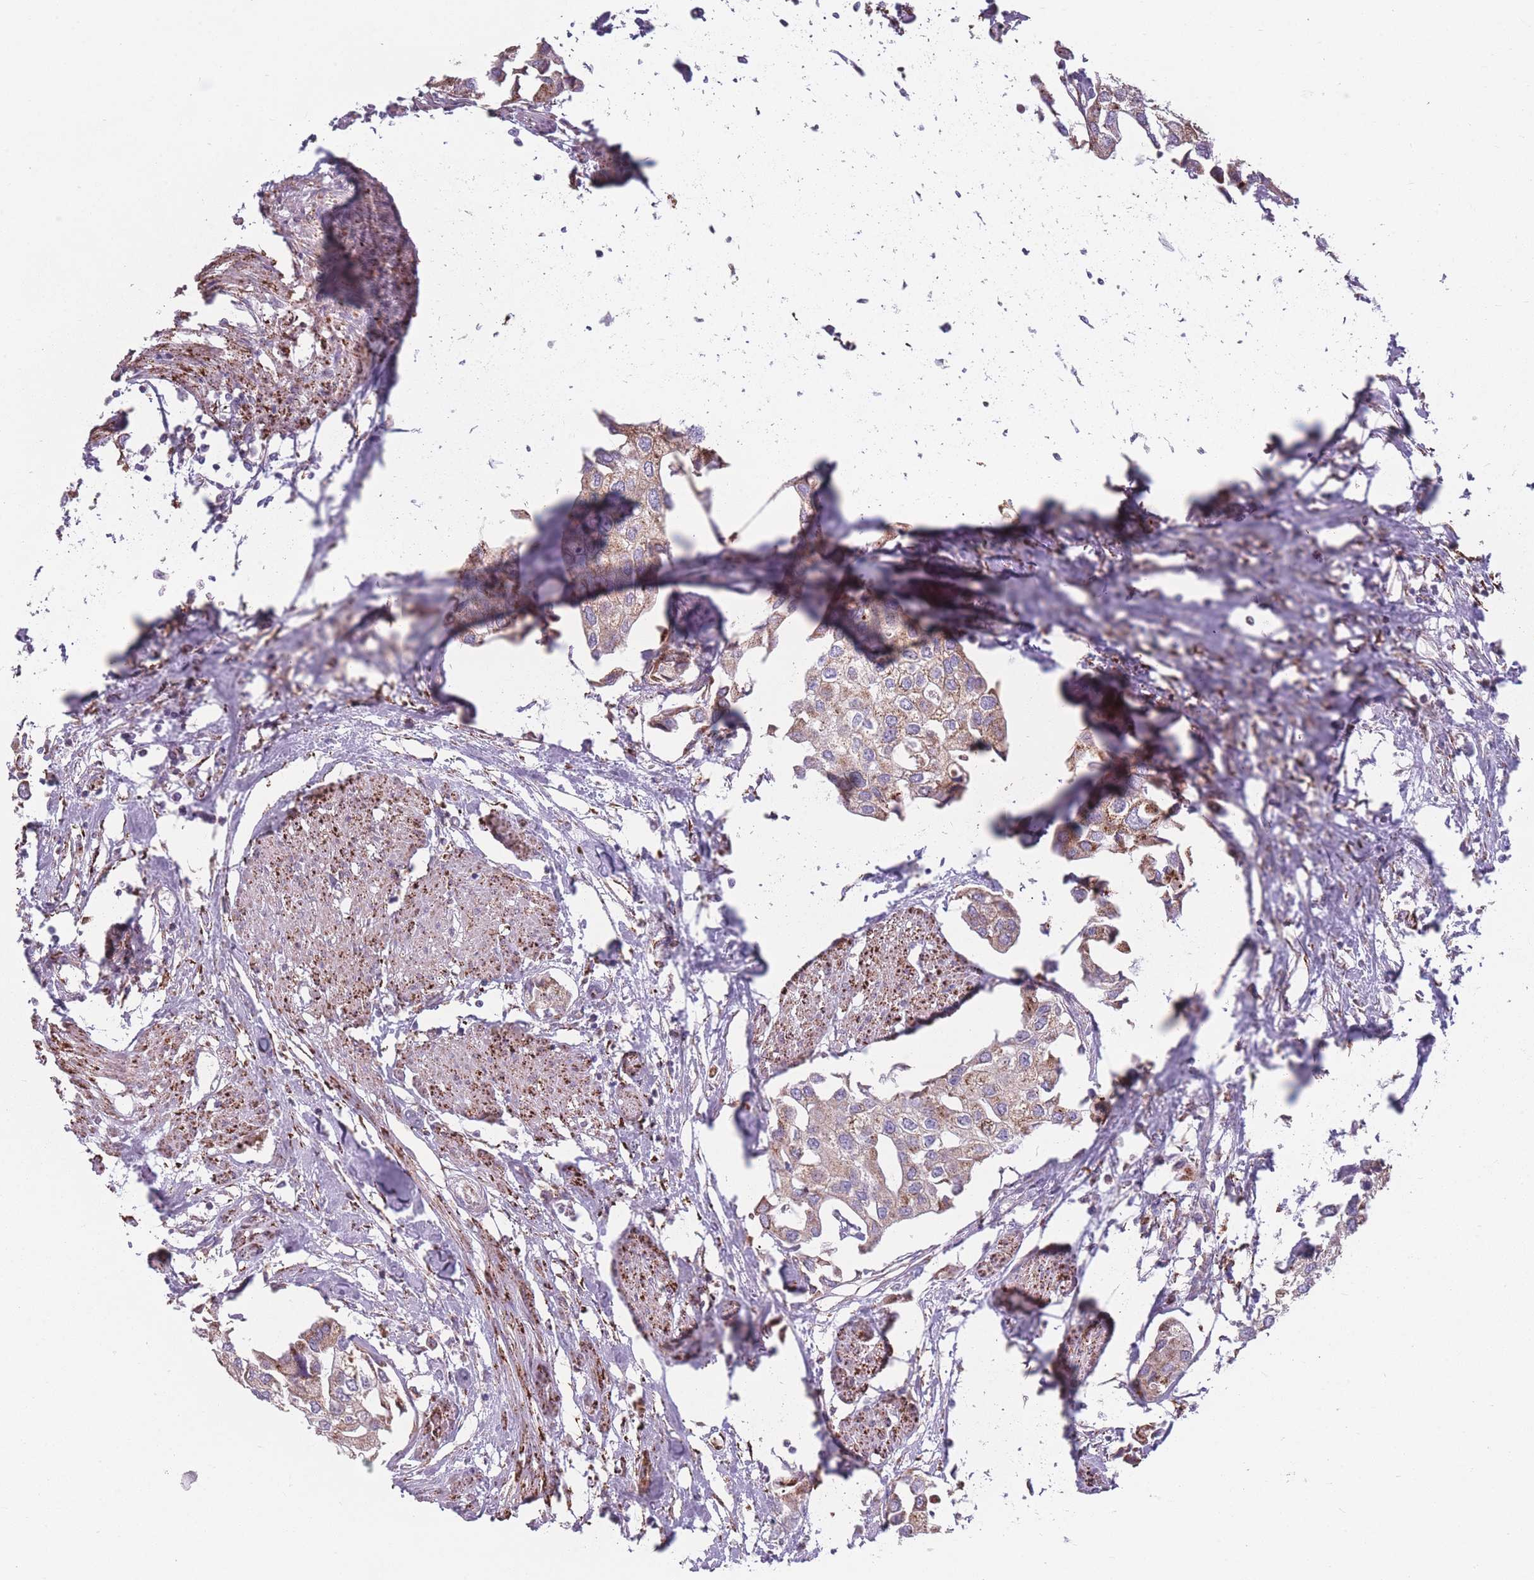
{"staining": {"intensity": "moderate", "quantity": ">75%", "location": "cytoplasmic/membranous"}, "tissue": "urothelial cancer", "cell_type": "Tumor cells", "image_type": "cancer", "snomed": [{"axis": "morphology", "description": "Urothelial carcinoma, High grade"}, {"axis": "topography", "description": "Urinary bladder"}], "caption": "Moderate cytoplasmic/membranous protein expression is seen in about >75% of tumor cells in urothelial cancer.", "gene": "PEX11B", "patient": {"sex": "male", "age": 64}}